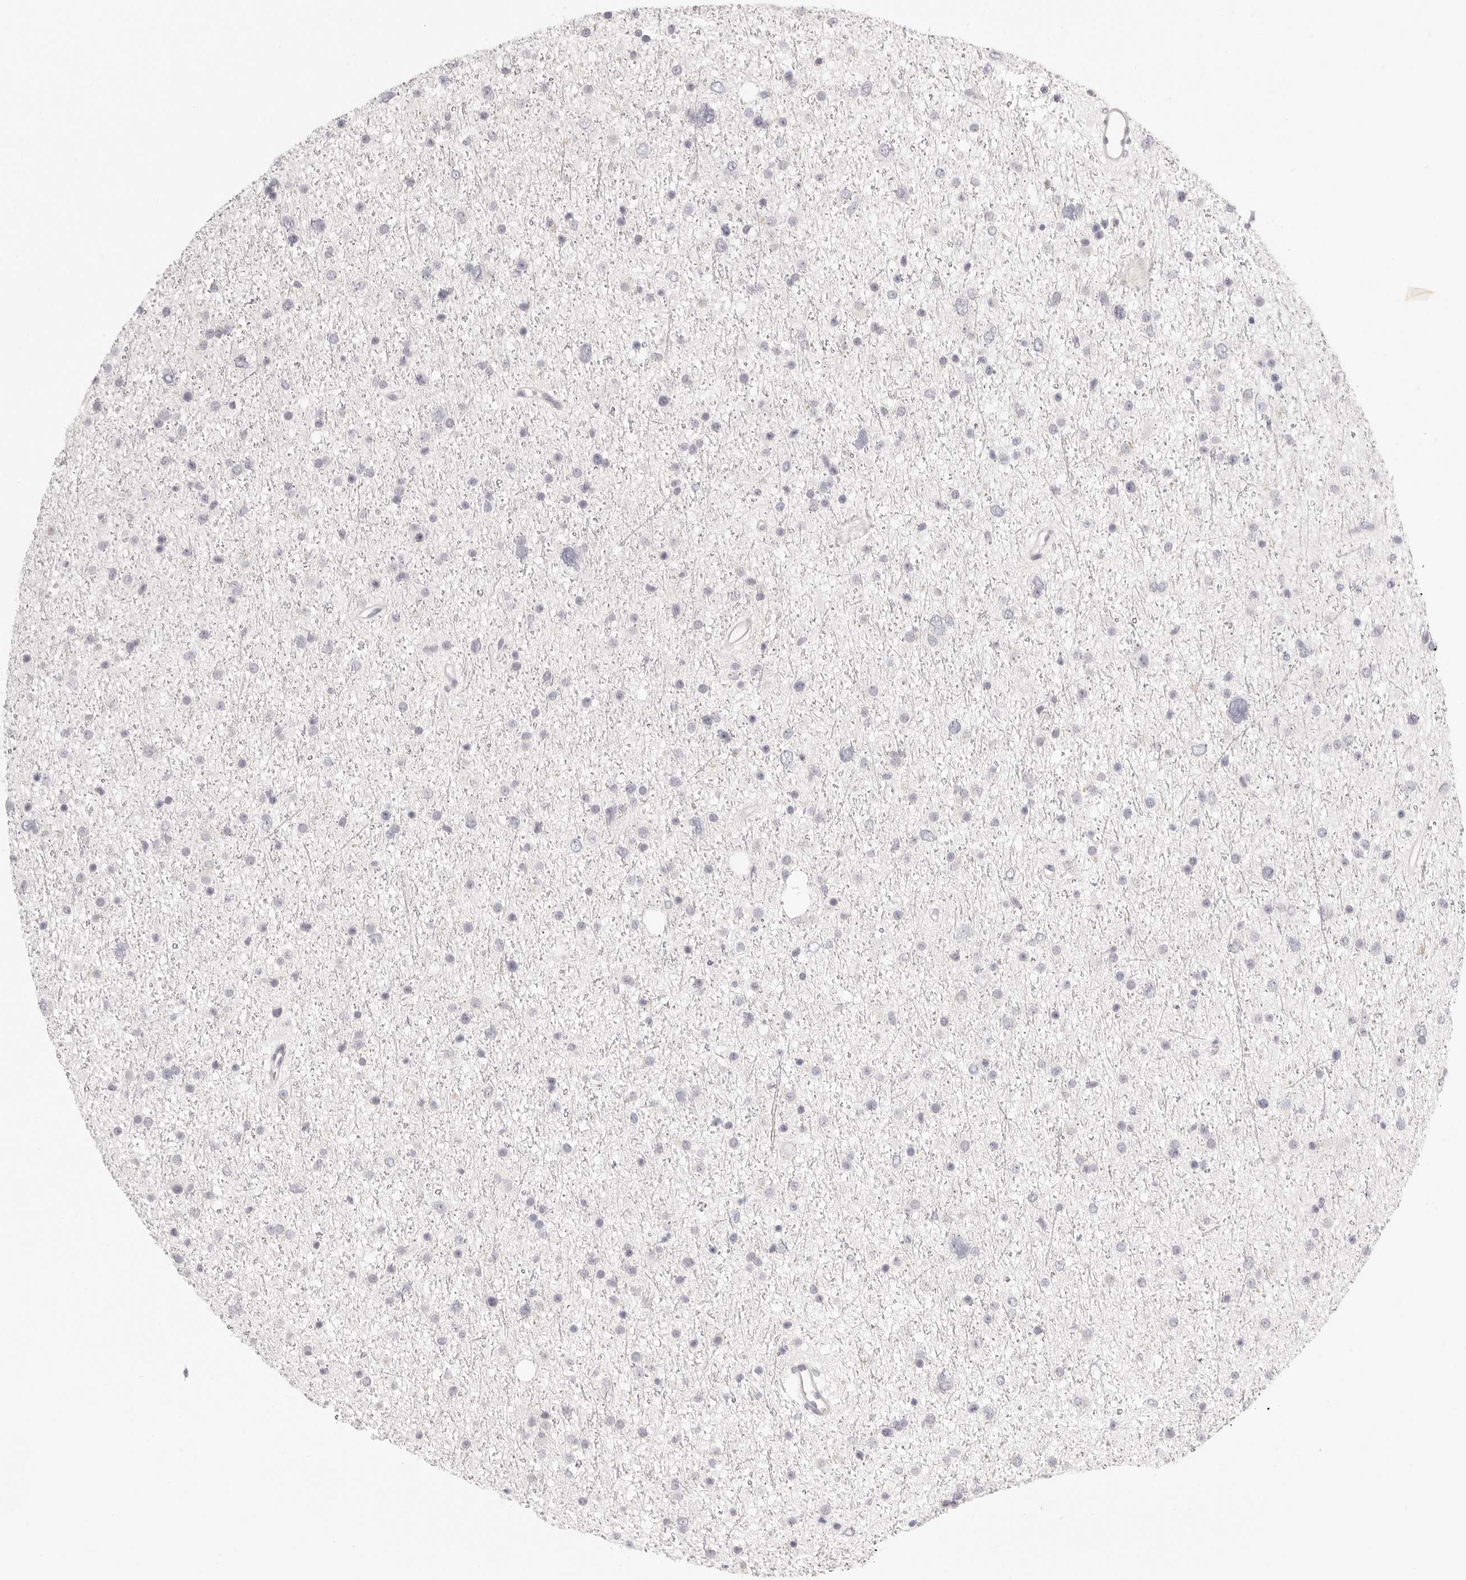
{"staining": {"intensity": "negative", "quantity": "none", "location": "none"}, "tissue": "glioma", "cell_type": "Tumor cells", "image_type": "cancer", "snomed": [{"axis": "morphology", "description": "Glioma, malignant, Low grade"}, {"axis": "topography", "description": "Cerebral cortex"}], "caption": "A photomicrograph of glioma stained for a protein demonstrates no brown staining in tumor cells.", "gene": "FABP1", "patient": {"sex": "female", "age": 39}}